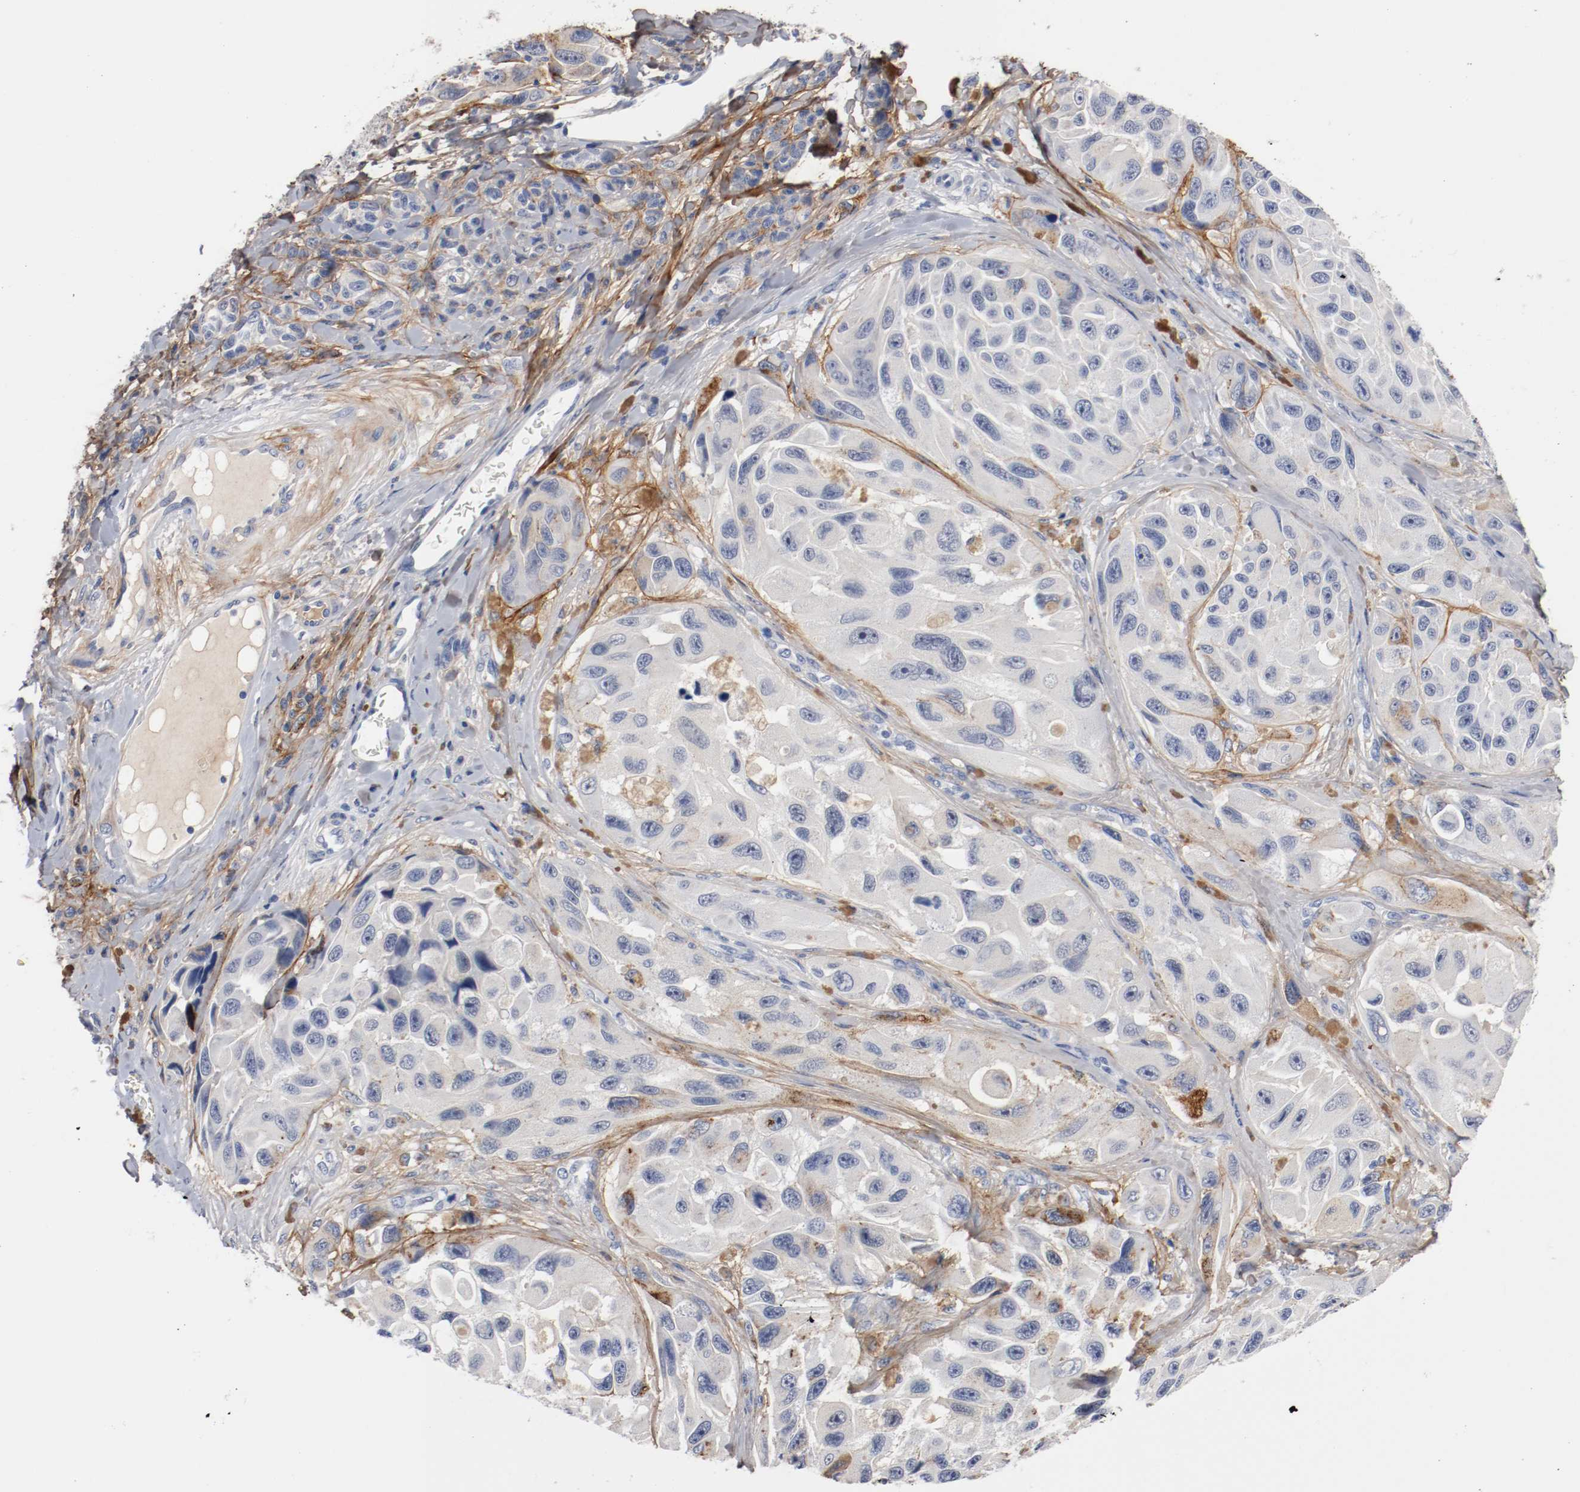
{"staining": {"intensity": "weak", "quantity": "<25%", "location": "cytoplasmic/membranous"}, "tissue": "melanoma", "cell_type": "Tumor cells", "image_type": "cancer", "snomed": [{"axis": "morphology", "description": "Malignant melanoma, NOS"}, {"axis": "topography", "description": "Skin"}], "caption": "This is a photomicrograph of immunohistochemistry staining of malignant melanoma, which shows no expression in tumor cells.", "gene": "TNC", "patient": {"sex": "female", "age": 73}}